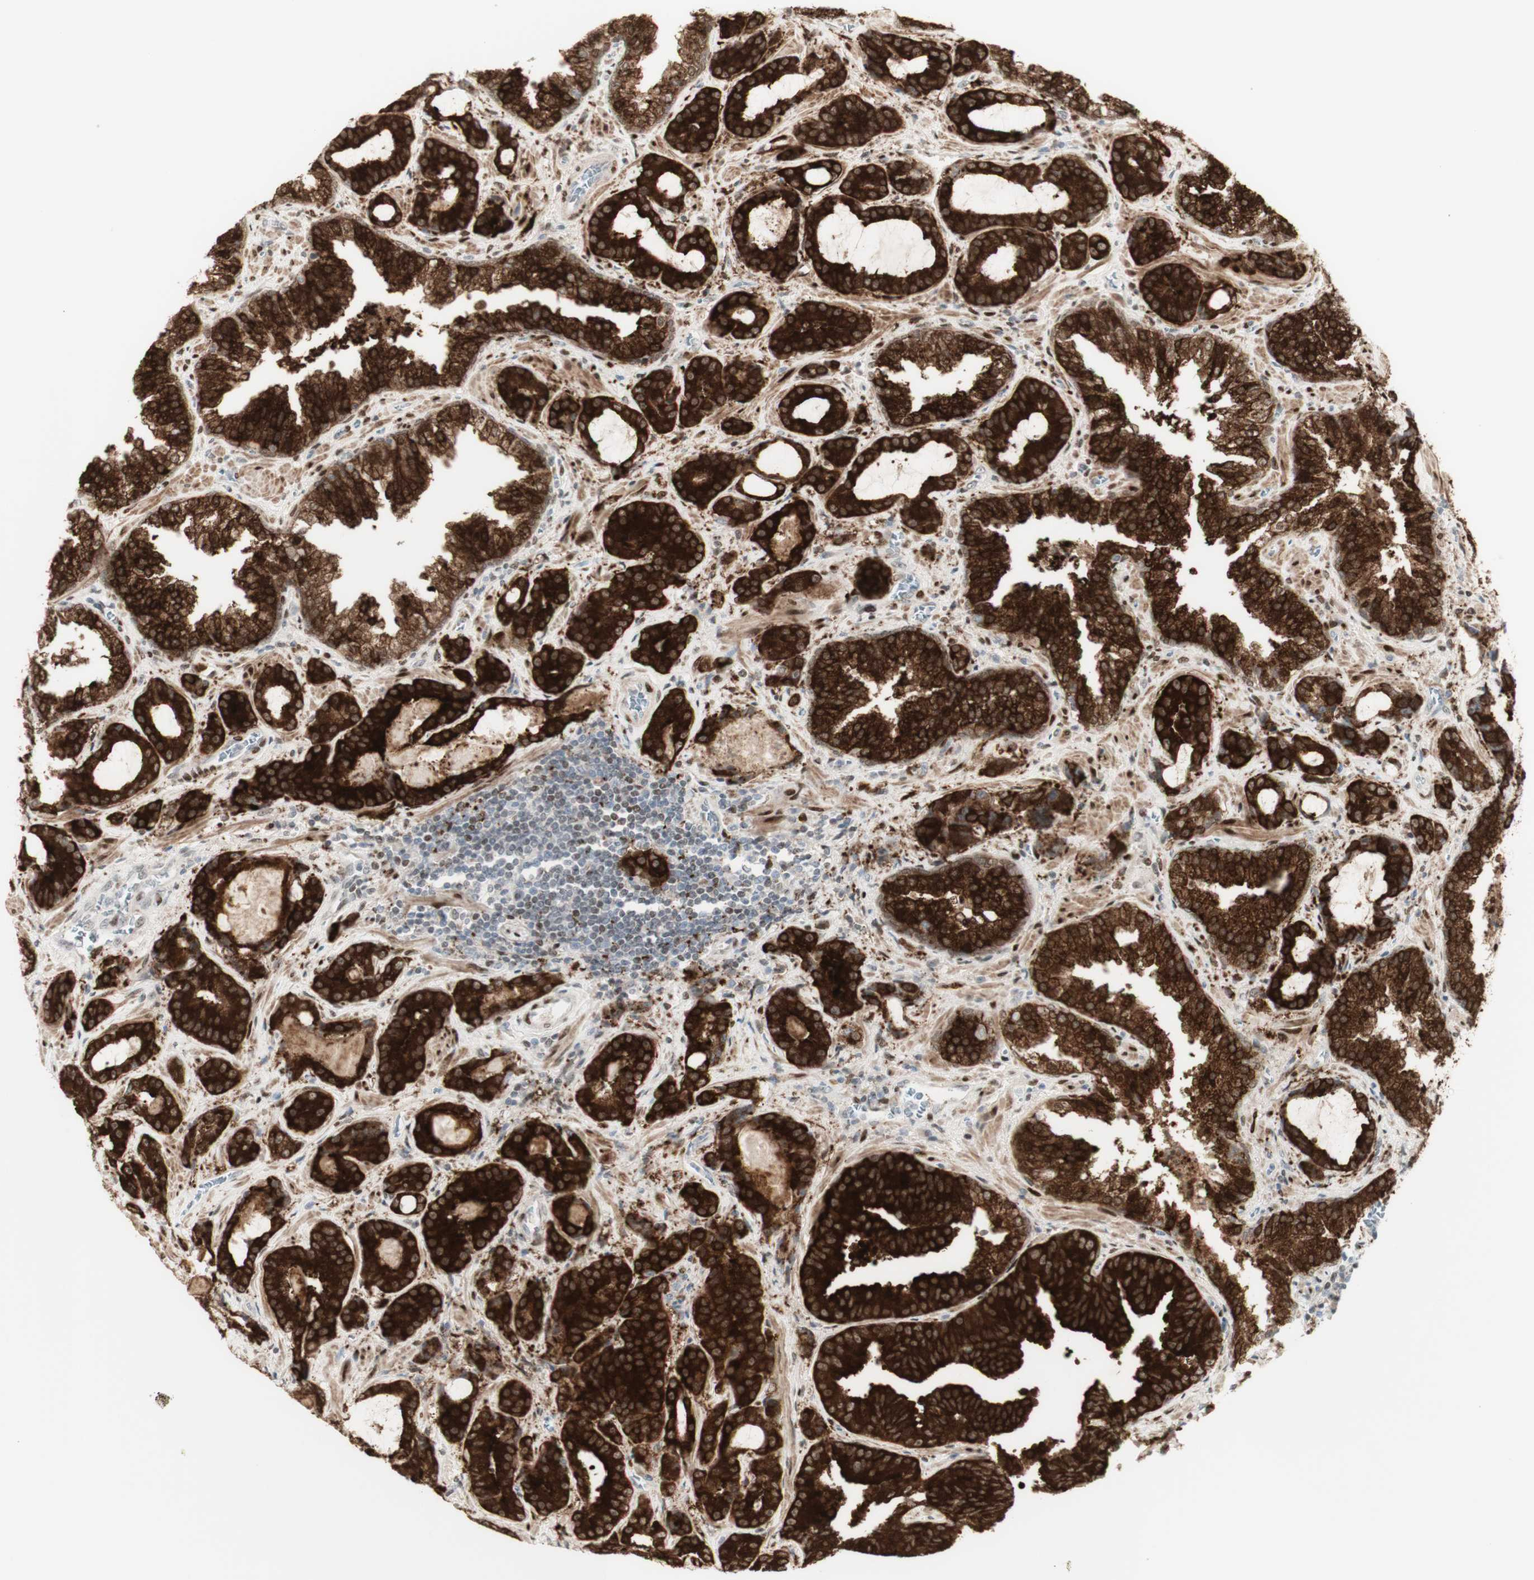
{"staining": {"intensity": "strong", "quantity": ">75%", "location": "cytoplasmic/membranous,nuclear"}, "tissue": "prostate cancer", "cell_type": "Tumor cells", "image_type": "cancer", "snomed": [{"axis": "morphology", "description": "Adenocarcinoma, Low grade"}, {"axis": "topography", "description": "Prostate"}], "caption": "Approximately >75% of tumor cells in prostate adenocarcinoma (low-grade) display strong cytoplasmic/membranous and nuclear protein staining as visualized by brown immunohistochemical staining.", "gene": "C1orf116", "patient": {"sex": "male", "age": 60}}